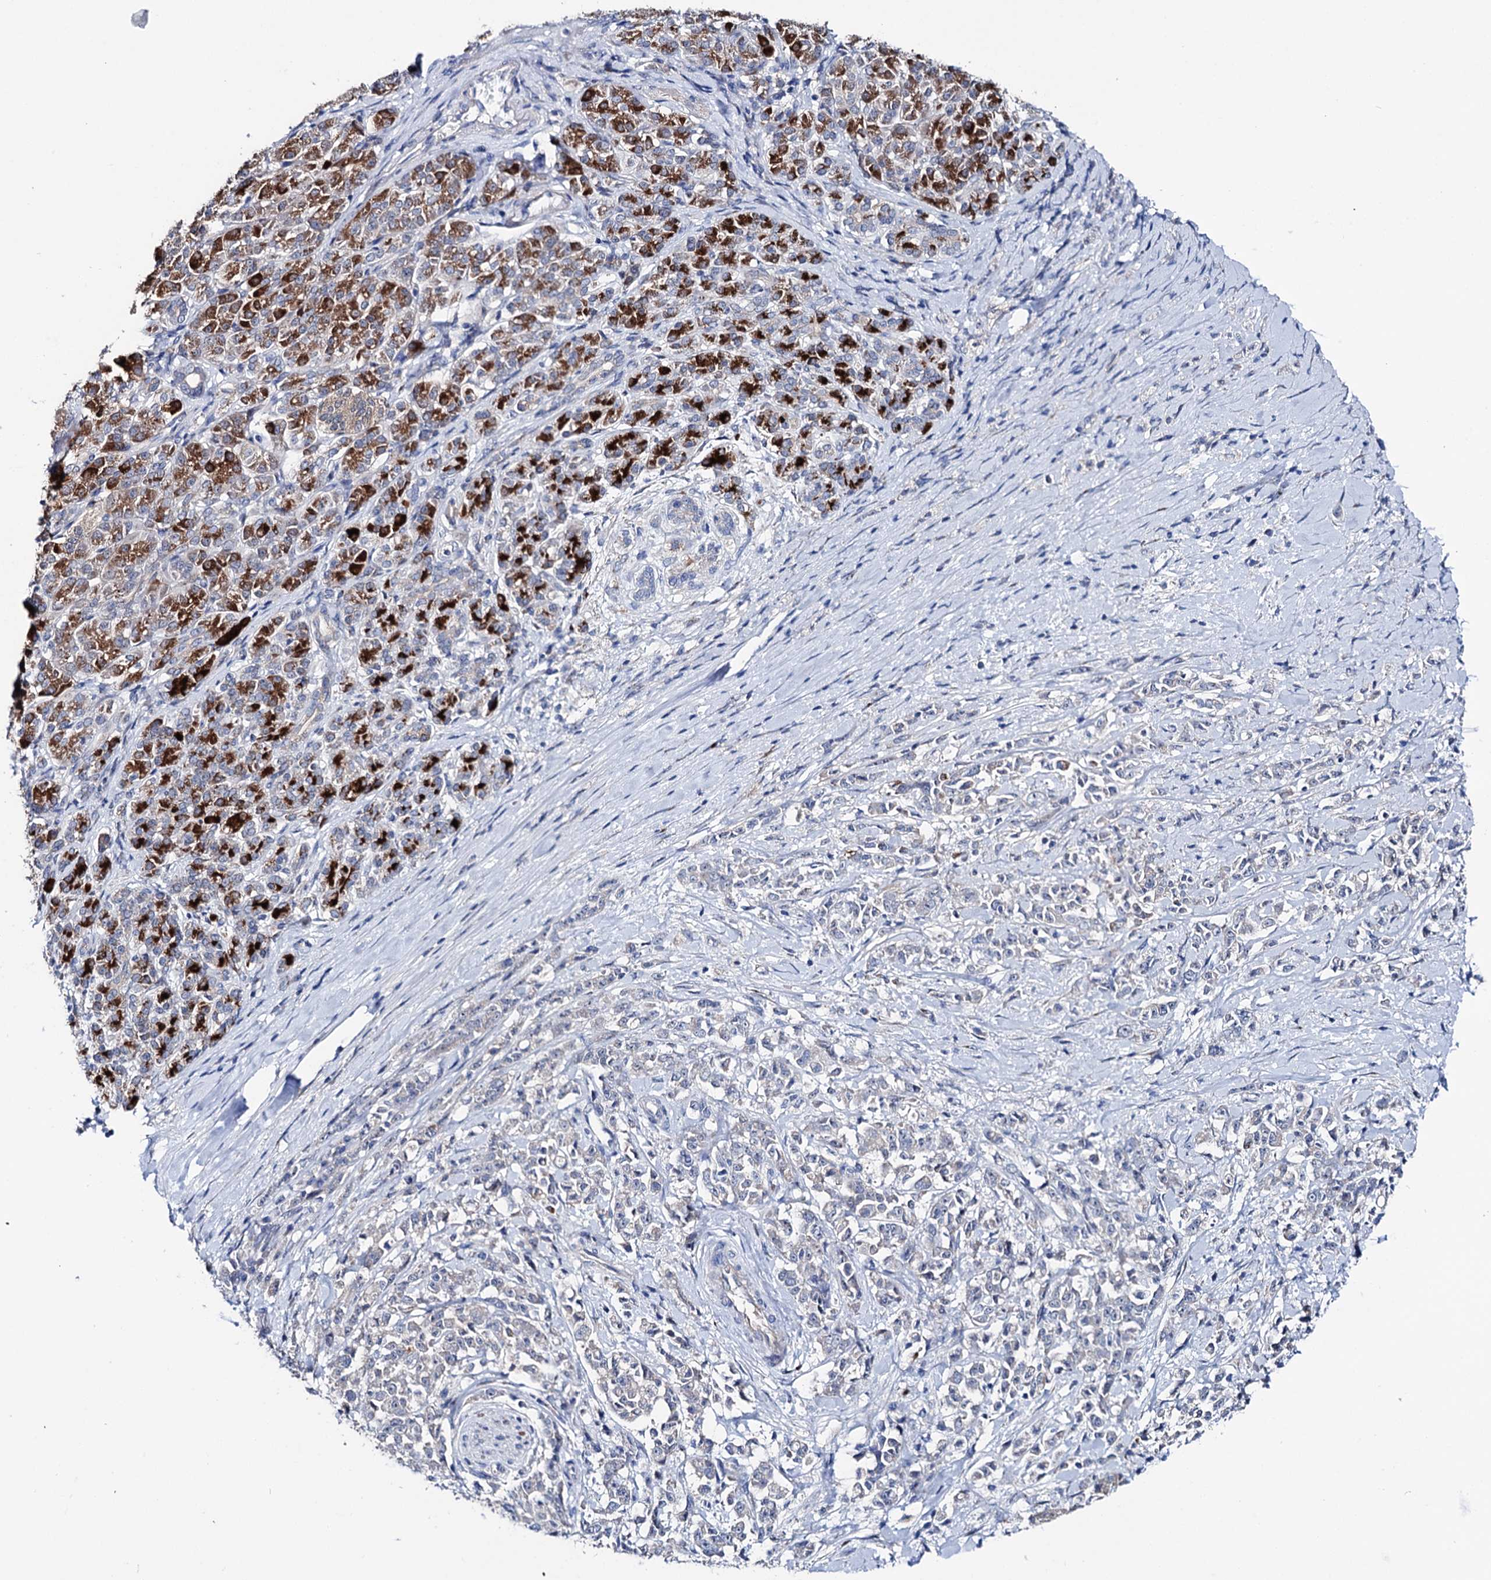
{"staining": {"intensity": "negative", "quantity": "none", "location": "none"}, "tissue": "pancreatic cancer", "cell_type": "Tumor cells", "image_type": "cancer", "snomed": [{"axis": "morphology", "description": "Normal tissue, NOS"}, {"axis": "morphology", "description": "Adenocarcinoma, NOS"}, {"axis": "topography", "description": "Pancreas"}], "caption": "There is no significant positivity in tumor cells of pancreatic cancer. The staining is performed using DAB brown chromogen with nuclei counter-stained in using hematoxylin.", "gene": "SHROOM1", "patient": {"sex": "female", "age": 64}}